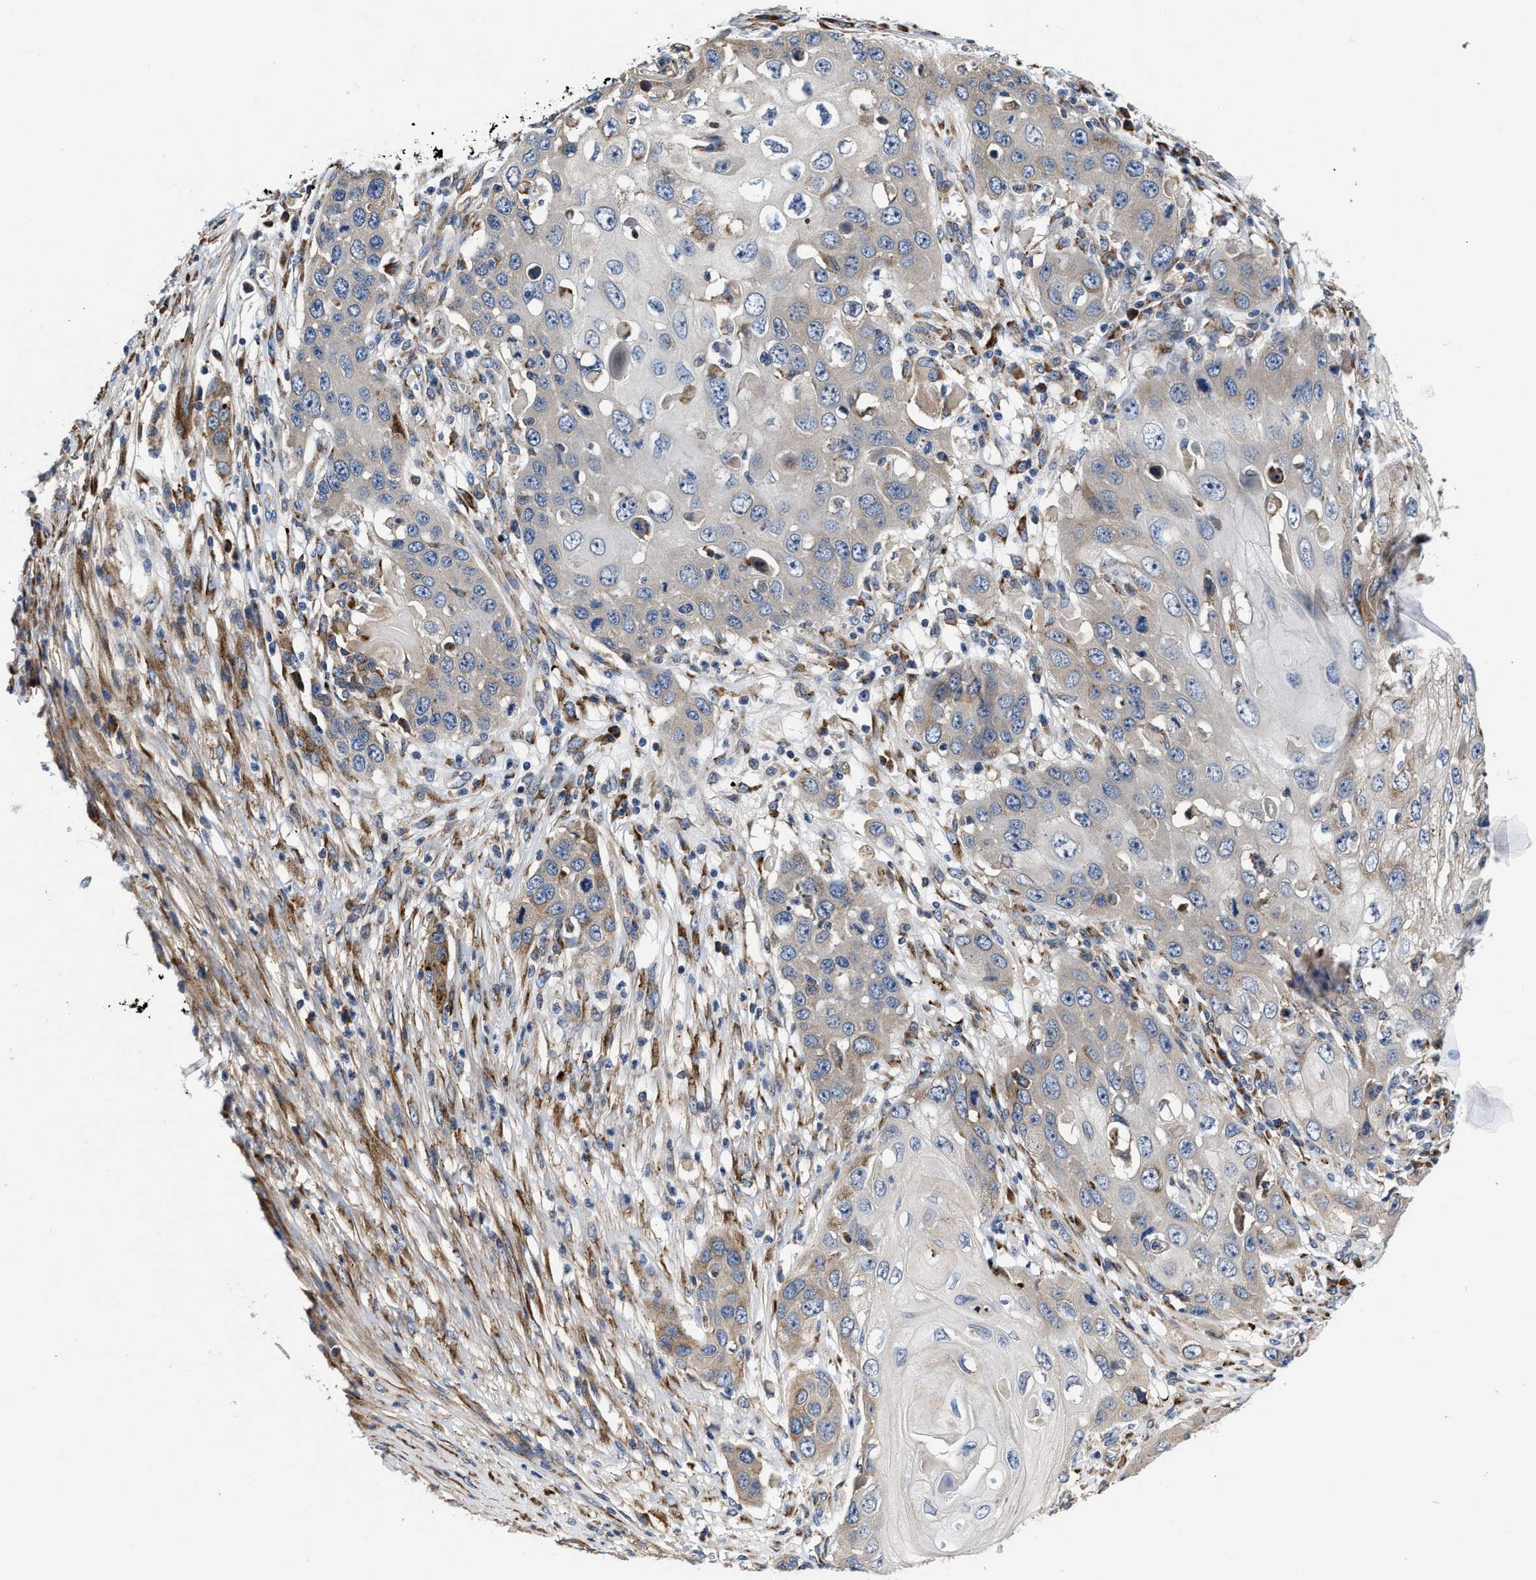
{"staining": {"intensity": "weak", "quantity": "<25%", "location": "cytoplasmic/membranous"}, "tissue": "skin cancer", "cell_type": "Tumor cells", "image_type": "cancer", "snomed": [{"axis": "morphology", "description": "Squamous cell carcinoma, NOS"}, {"axis": "topography", "description": "Skin"}], "caption": "Tumor cells are negative for brown protein staining in skin squamous cell carcinoma.", "gene": "SLC12A2", "patient": {"sex": "male", "age": 55}}